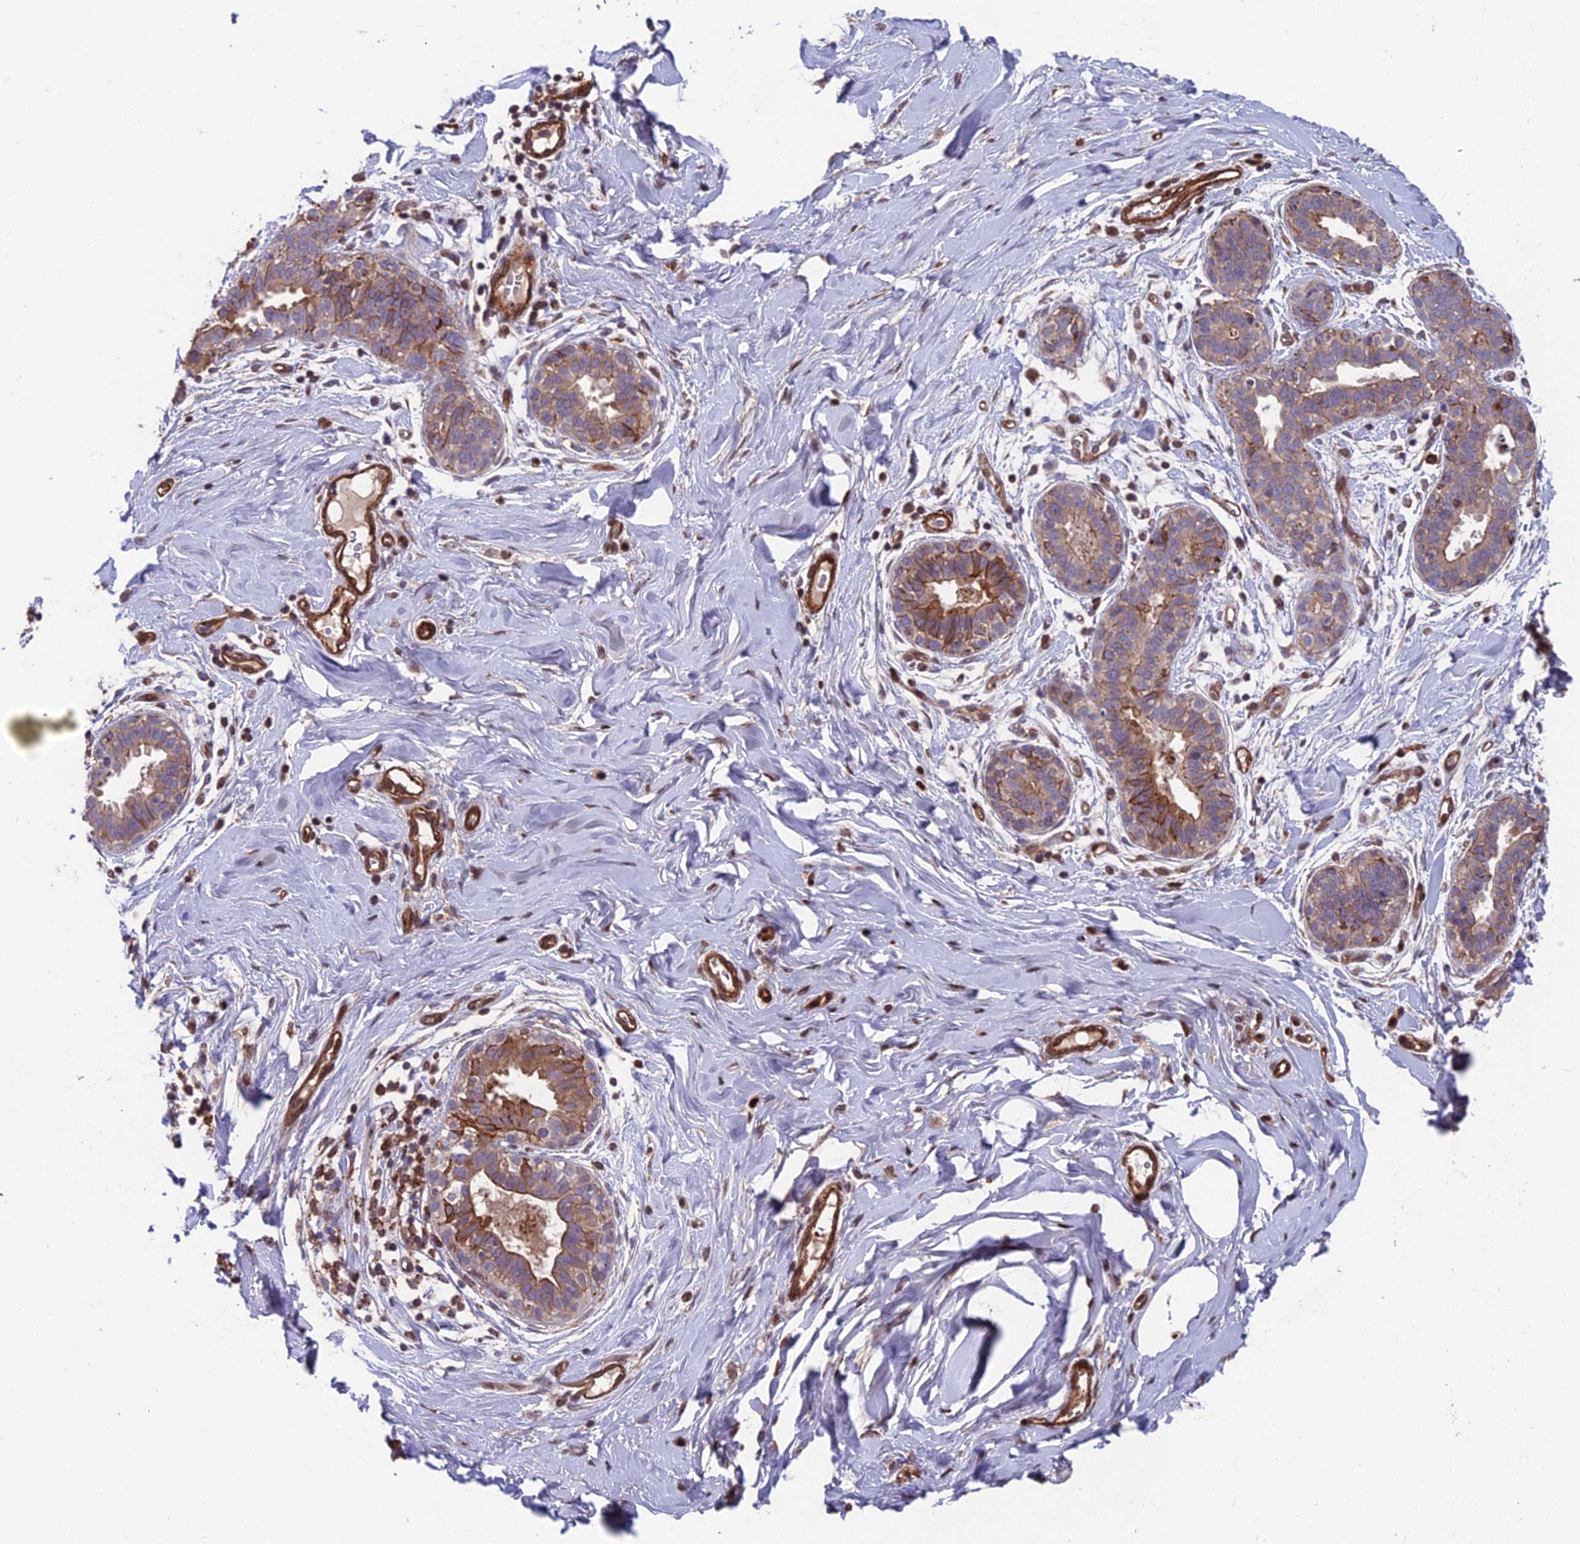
{"staining": {"intensity": "negative", "quantity": "none", "location": "none"}, "tissue": "adipose tissue", "cell_type": "Adipocytes", "image_type": "normal", "snomed": [{"axis": "morphology", "description": "Normal tissue, NOS"}, {"axis": "topography", "description": "Breast"}], "caption": "Normal adipose tissue was stained to show a protein in brown. There is no significant positivity in adipocytes. (Stains: DAB IHC with hematoxylin counter stain, Microscopy: brightfield microscopy at high magnification).", "gene": "RTN4RL1", "patient": {"sex": "female", "age": 26}}